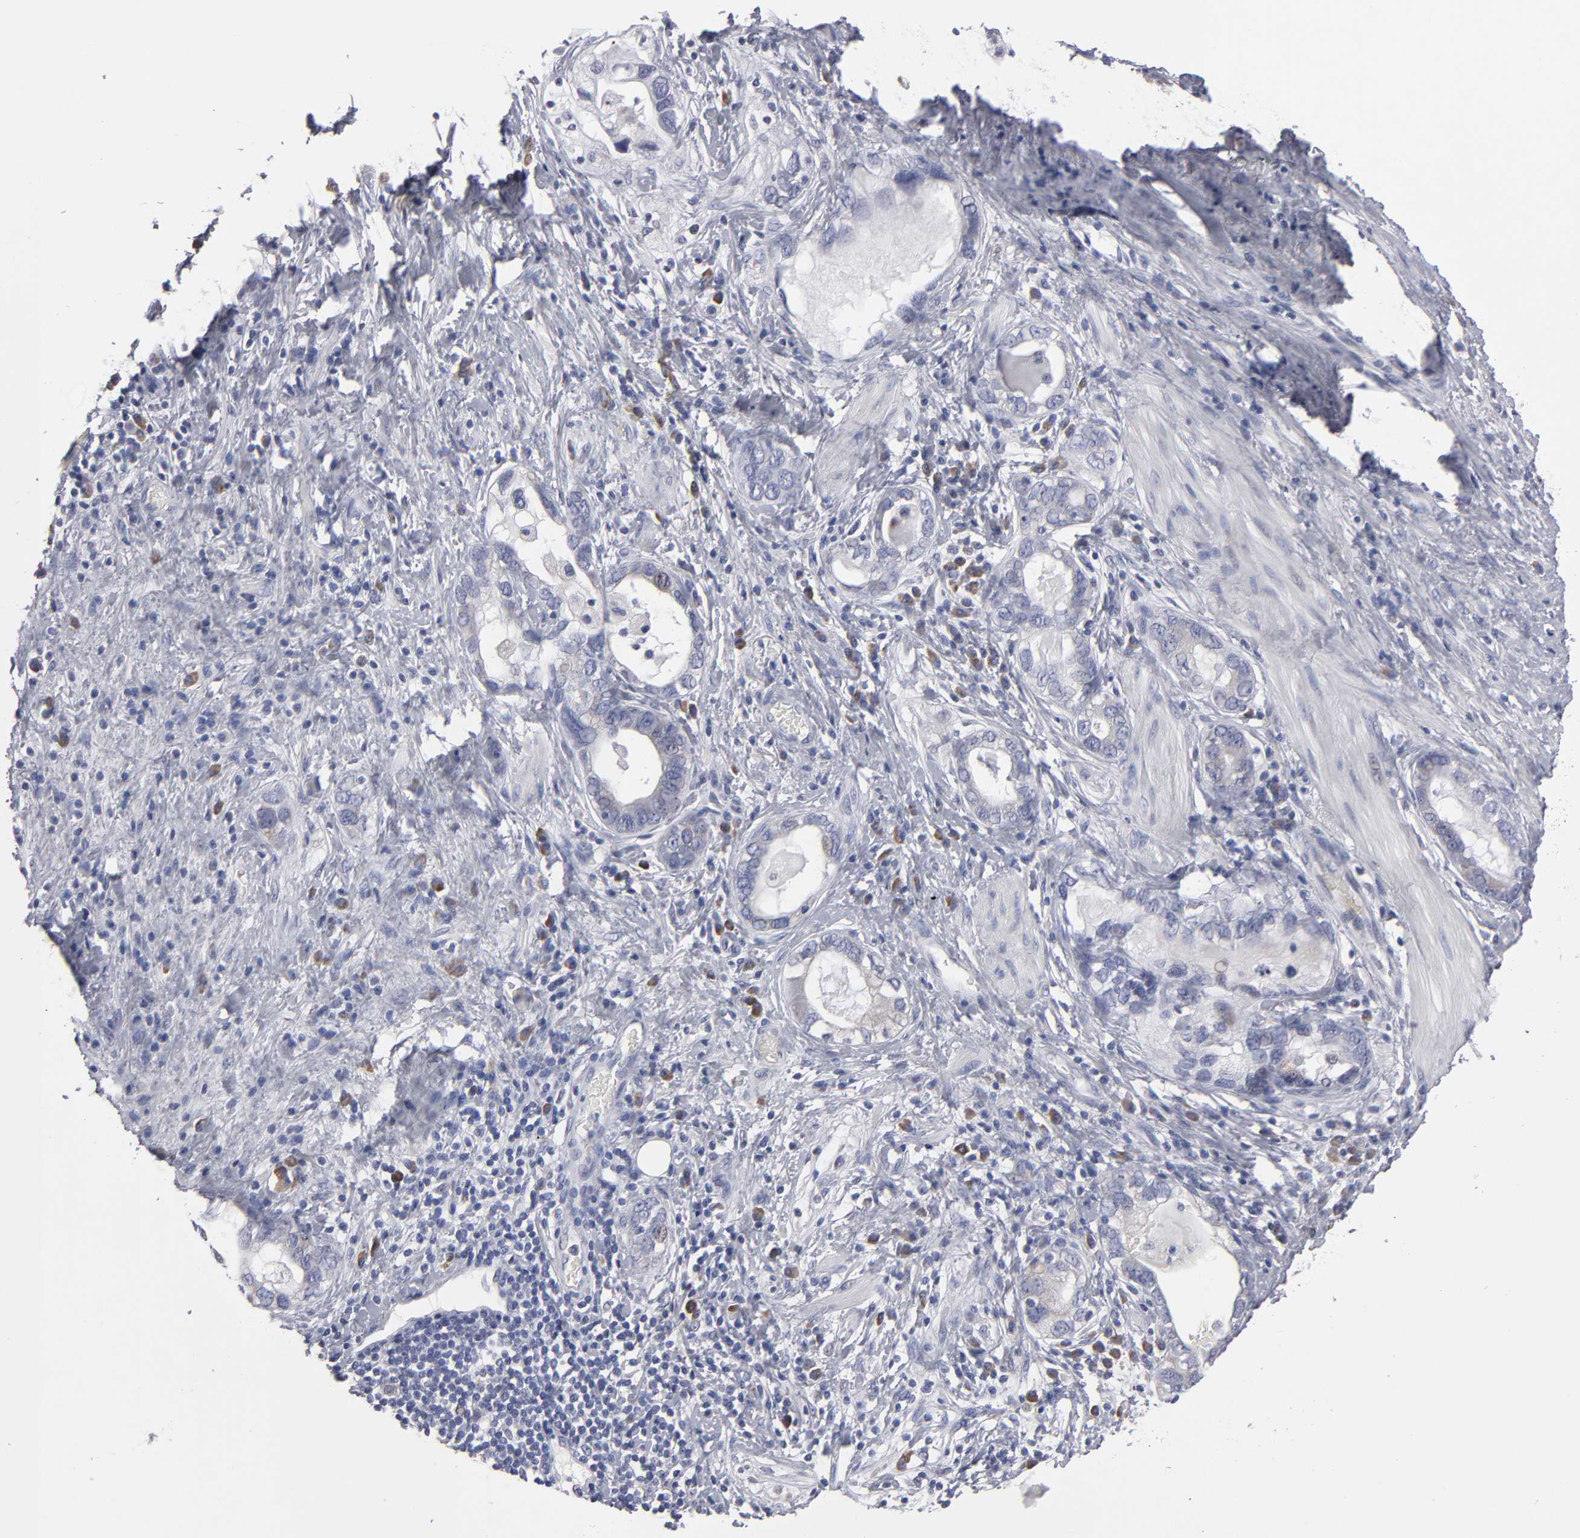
{"staining": {"intensity": "weak", "quantity": "<25%", "location": "cytoplasmic/membranous"}, "tissue": "stomach cancer", "cell_type": "Tumor cells", "image_type": "cancer", "snomed": [{"axis": "morphology", "description": "Adenocarcinoma, NOS"}, {"axis": "topography", "description": "Stomach, lower"}], "caption": "Tumor cells show no significant protein positivity in stomach cancer.", "gene": "CCDC80", "patient": {"sex": "female", "age": 93}}